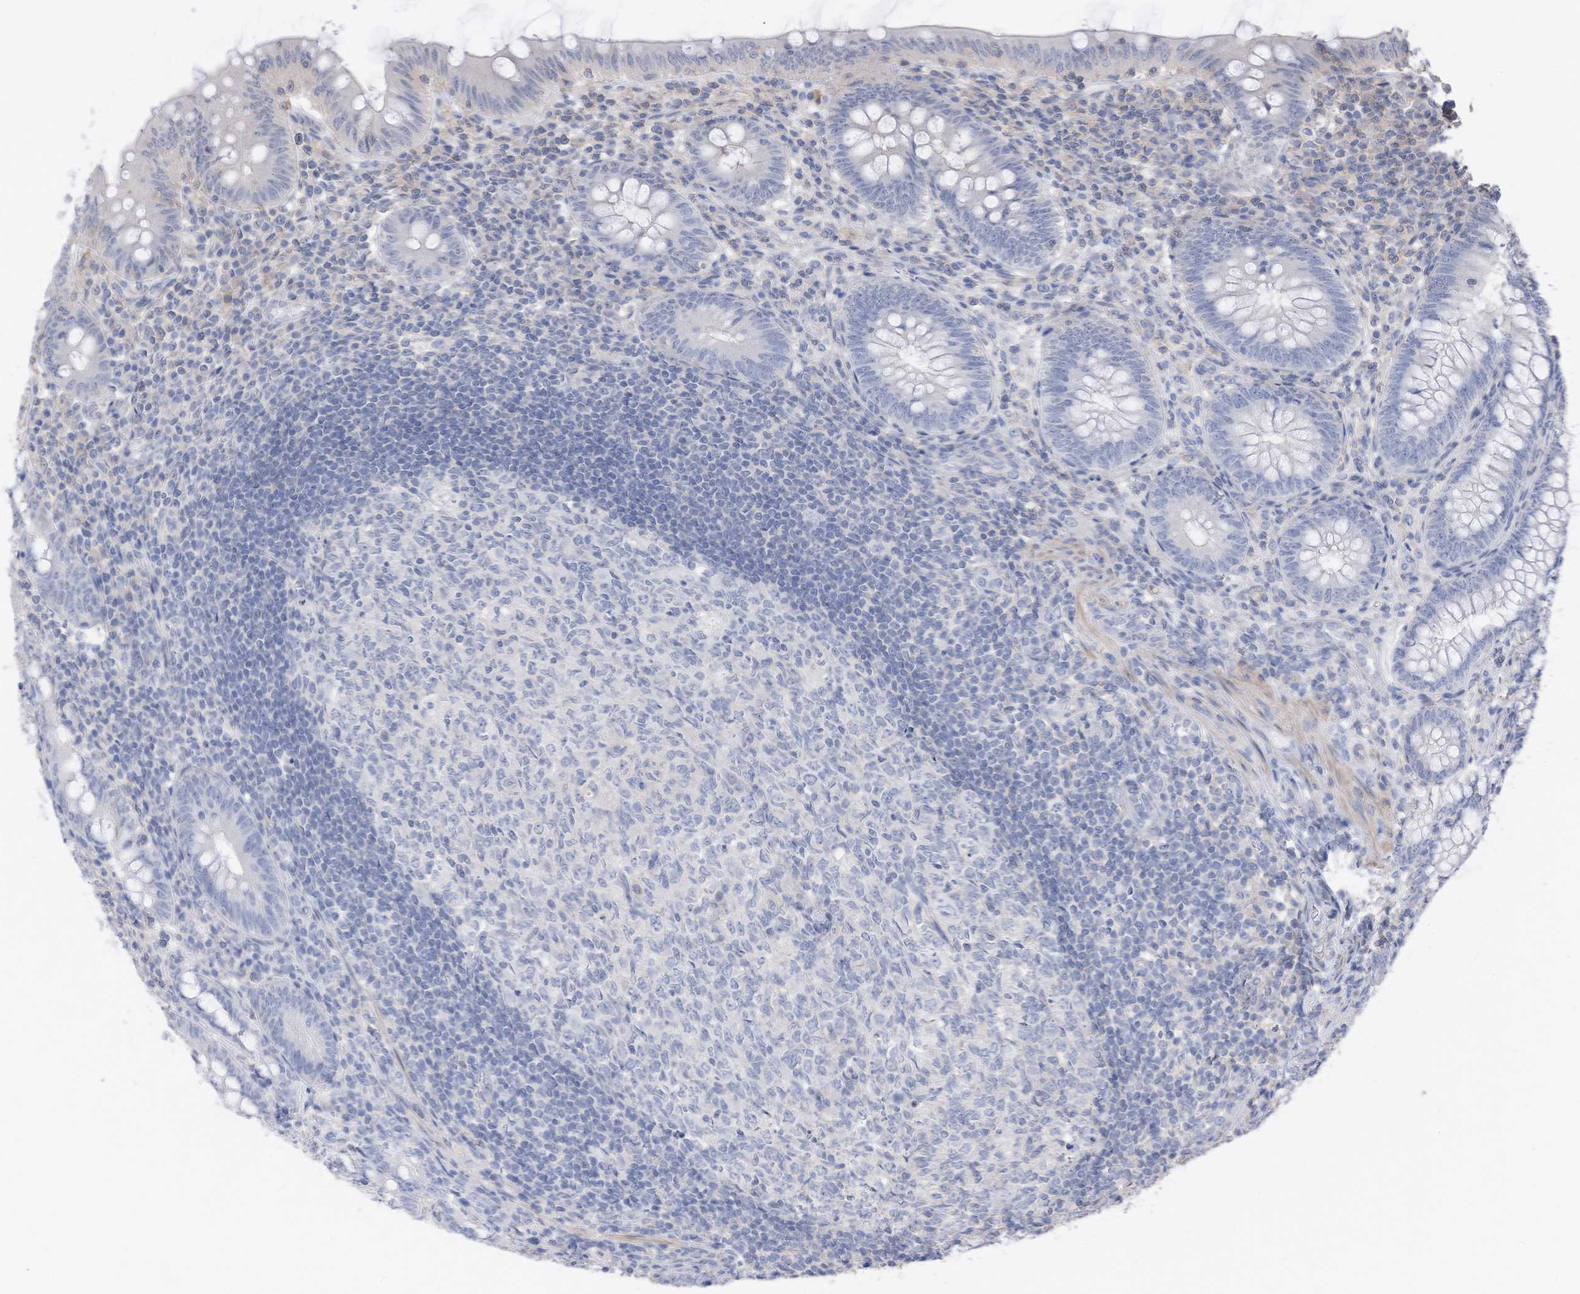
{"staining": {"intensity": "negative", "quantity": "none", "location": "none"}, "tissue": "appendix", "cell_type": "Glandular cells", "image_type": "normal", "snomed": [{"axis": "morphology", "description": "Normal tissue, NOS"}, {"axis": "topography", "description": "Appendix"}], "caption": "An immunohistochemistry (IHC) histopathology image of benign appendix is shown. There is no staining in glandular cells of appendix.", "gene": "SLFN14", "patient": {"sex": "male", "age": 14}}